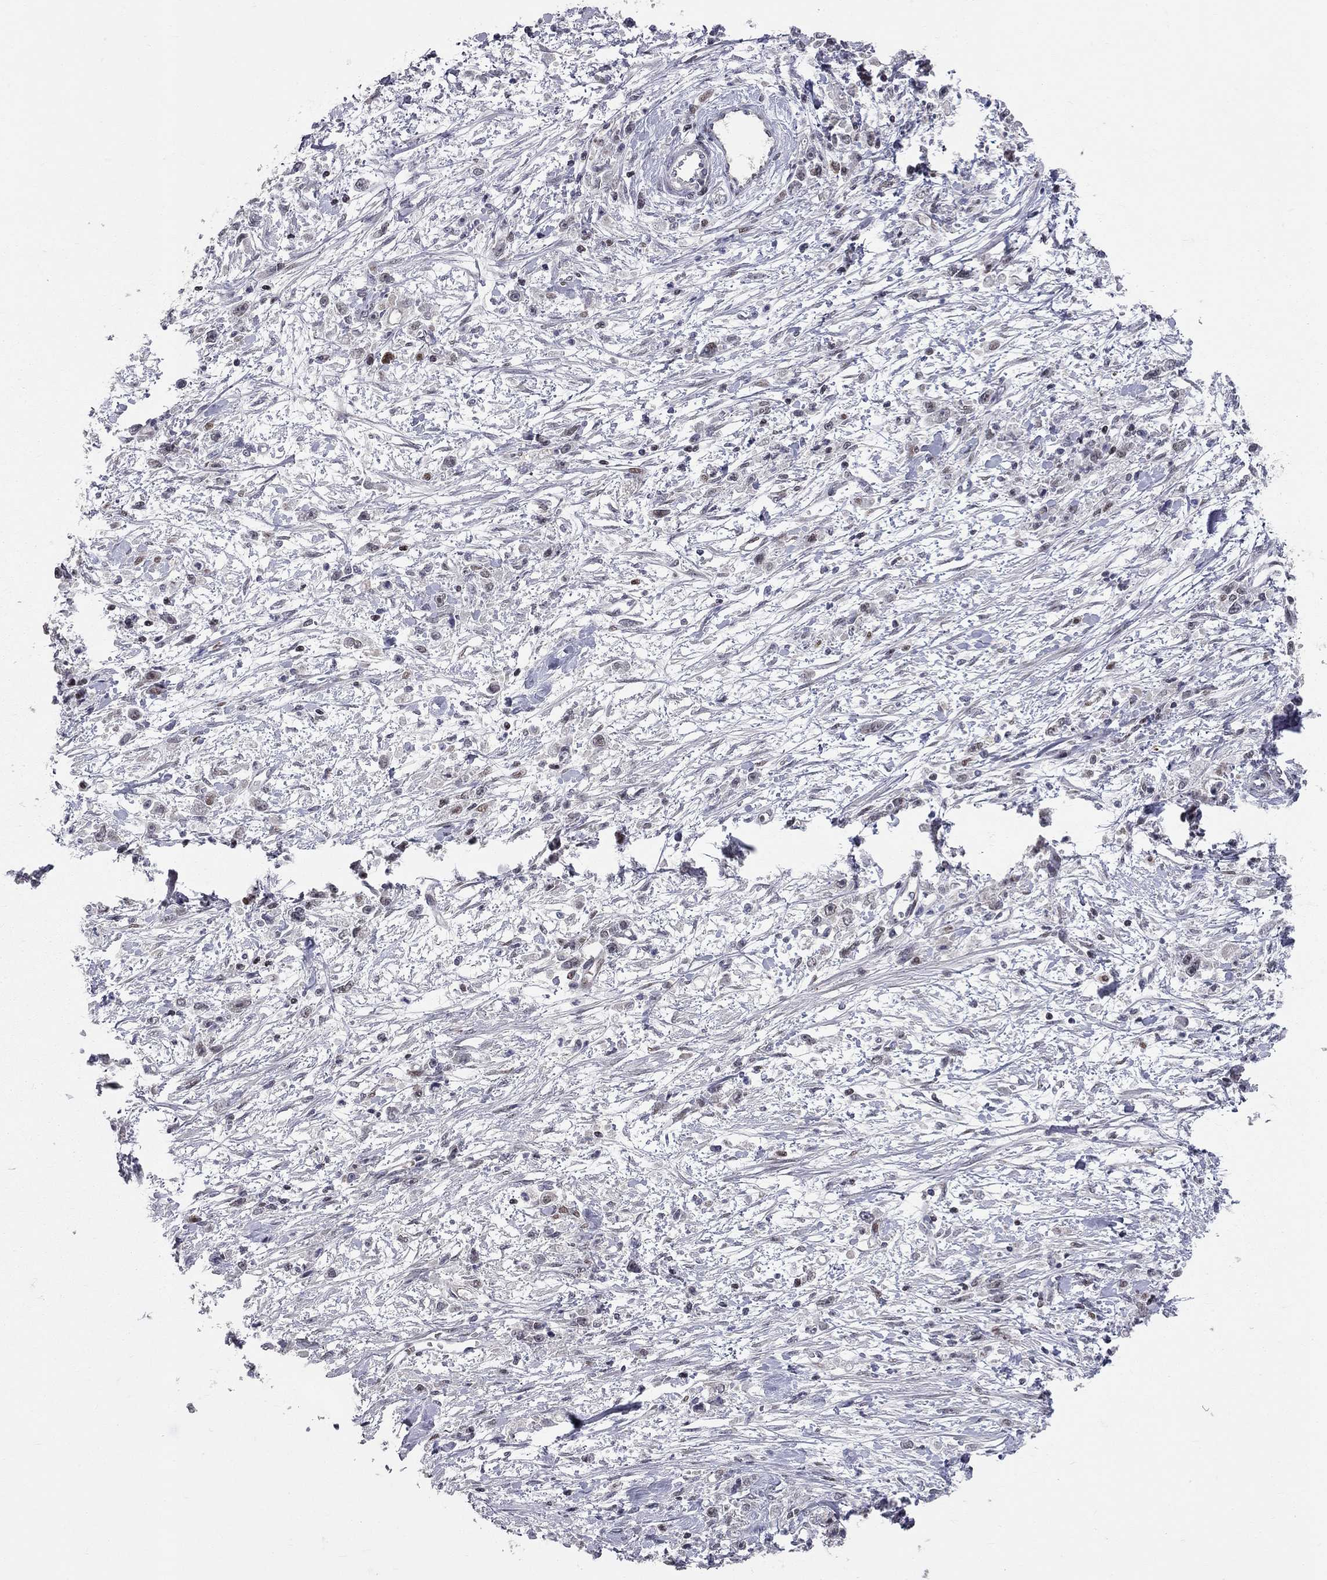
{"staining": {"intensity": "negative", "quantity": "none", "location": "none"}, "tissue": "stomach cancer", "cell_type": "Tumor cells", "image_type": "cancer", "snomed": [{"axis": "morphology", "description": "Adenocarcinoma, NOS"}, {"axis": "topography", "description": "Stomach"}], "caption": "Stomach adenocarcinoma stained for a protein using immunohistochemistry exhibits no expression tumor cells.", "gene": "HDAC3", "patient": {"sex": "female", "age": 59}}